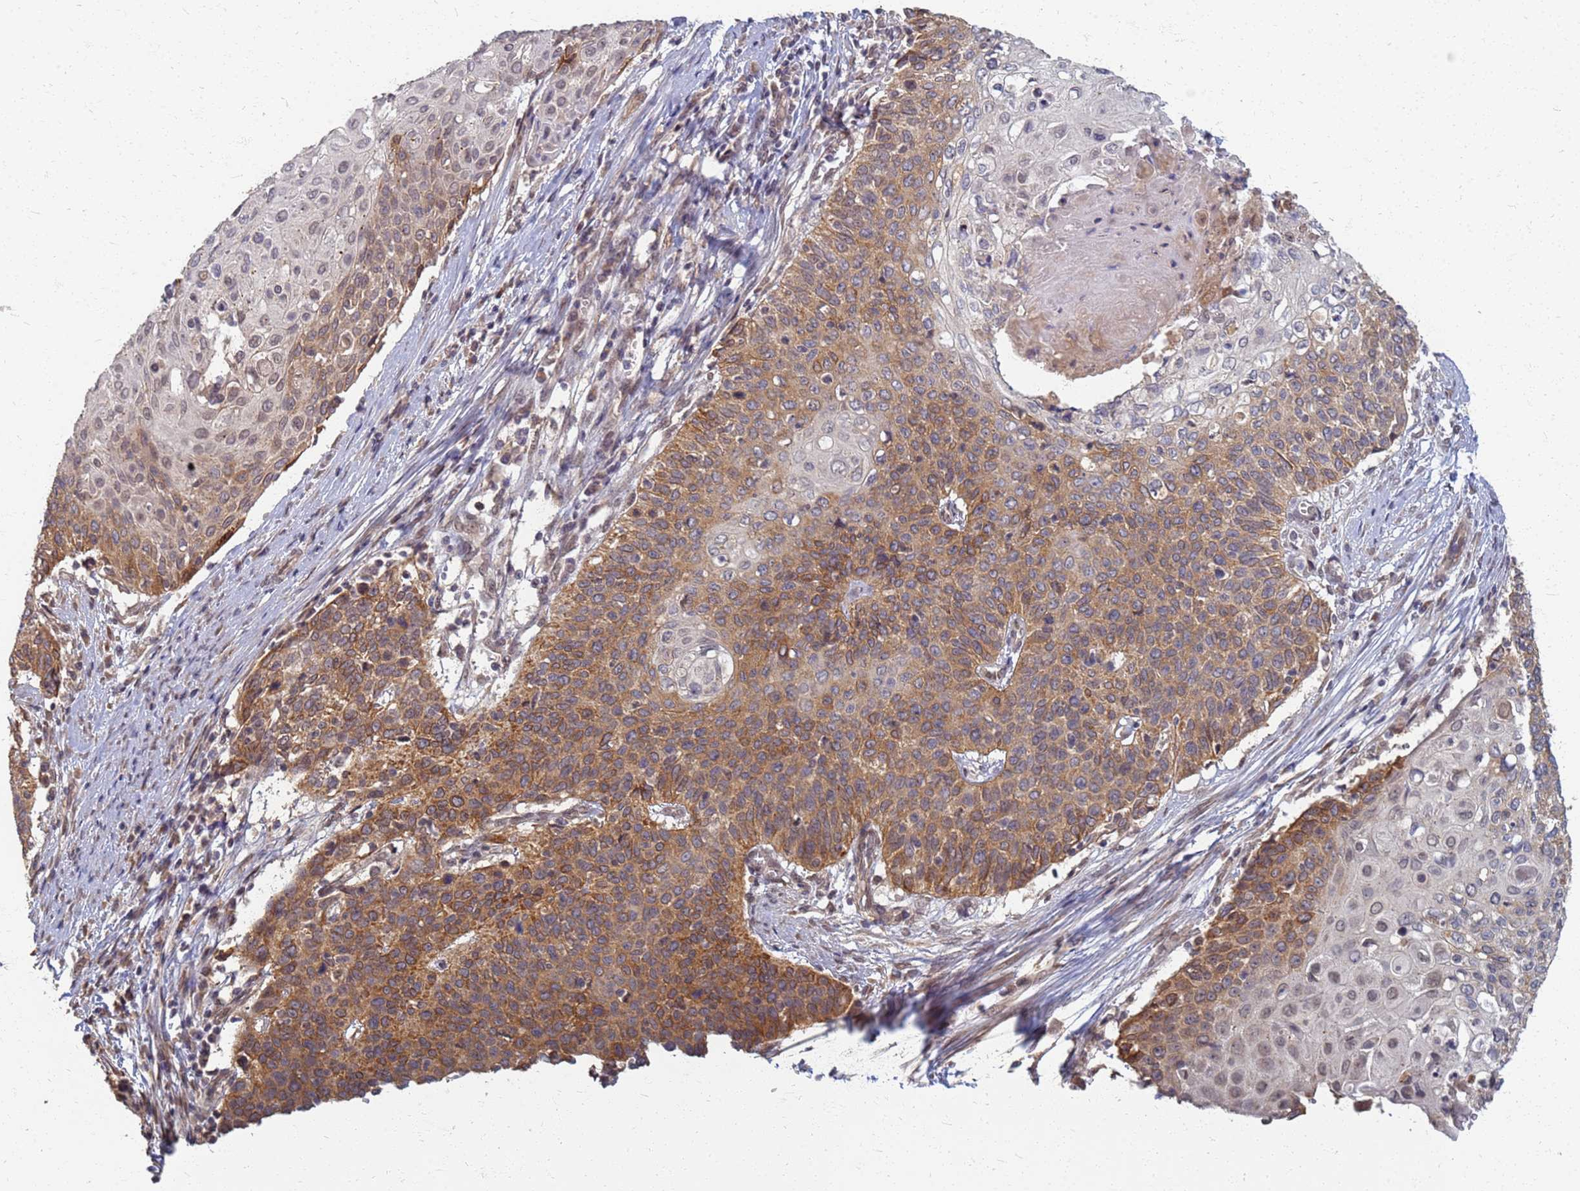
{"staining": {"intensity": "moderate", "quantity": ">75%", "location": "cytoplasmic/membranous"}, "tissue": "cervical cancer", "cell_type": "Tumor cells", "image_type": "cancer", "snomed": [{"axis": "morphology", "description": "Squamous cell carcinoma, NOS"}, {"axis": "topography", "description": "Cervix"}], "caption": "Immunohistochemical staining of cervical cancer (squamous cell carcinoma) displays medium levels of moderate cytoplasmic/membranous positivity in about >75% of tumor cells.", "gene": "ITGB4", "patient": {"sex": "female", "age": 39}}